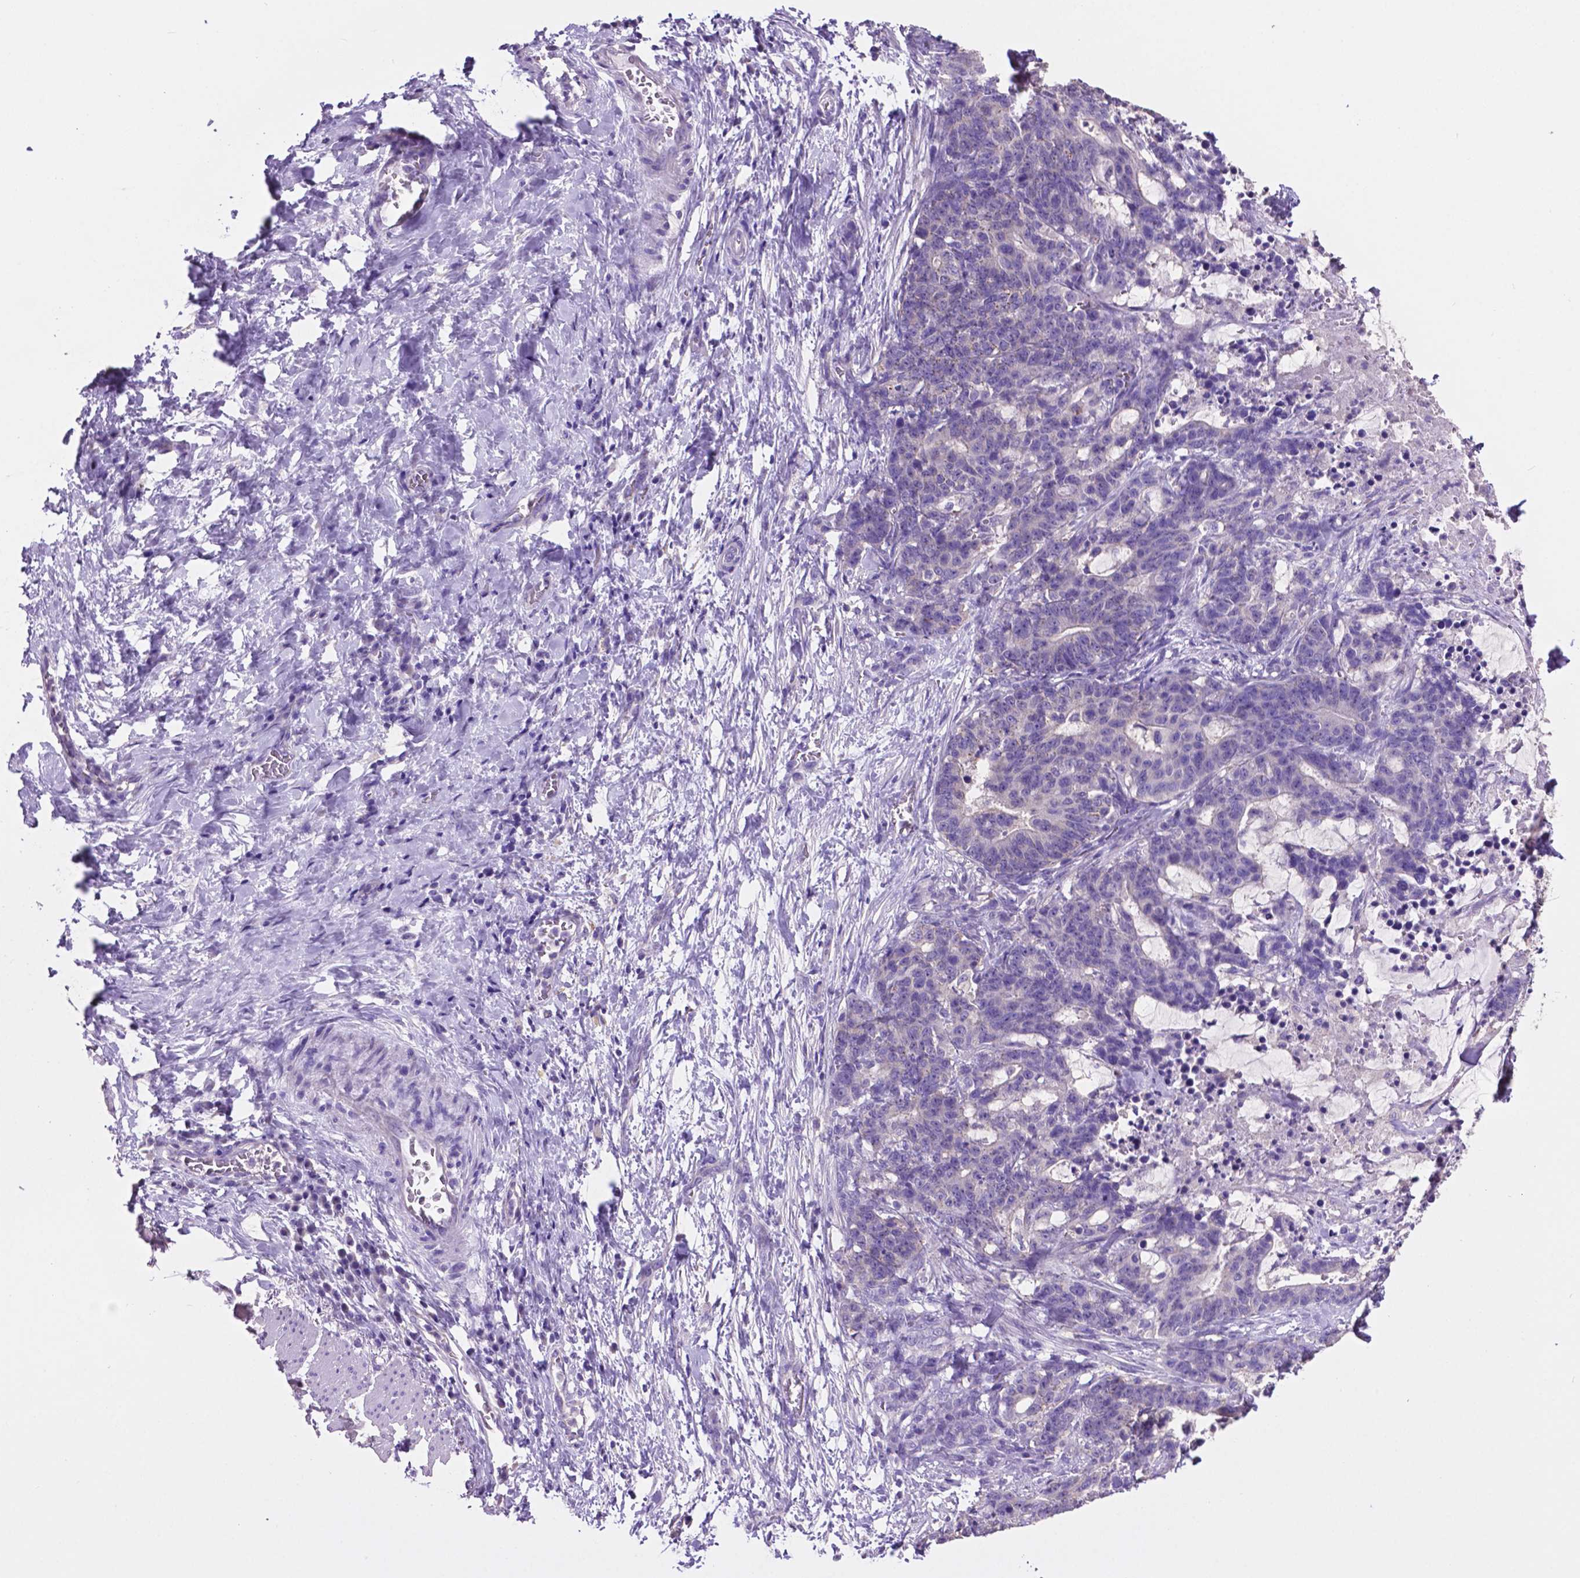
{"staining": {"intensity": "negative", "quantity": "none", "location": "none"}, "tissue": "stomach cancer", "cell_type": "Tumor cells", "image_type": "cancer", "snomed": [{"axis": "morphology", "description": "Normal tissue, NOS"}, {"axis": "morphology", "description": "Adenocarcinoma, NOS"}, {"axis": "topography", "description": "Stomach"}], "caption": "IHC micrograph of stomach adenocarcinoma stained for a protein (brown), which exhibits no expression in tumor cells.", "gene": "PRPS2", "patient": {"sex": "female", "age": 64}}